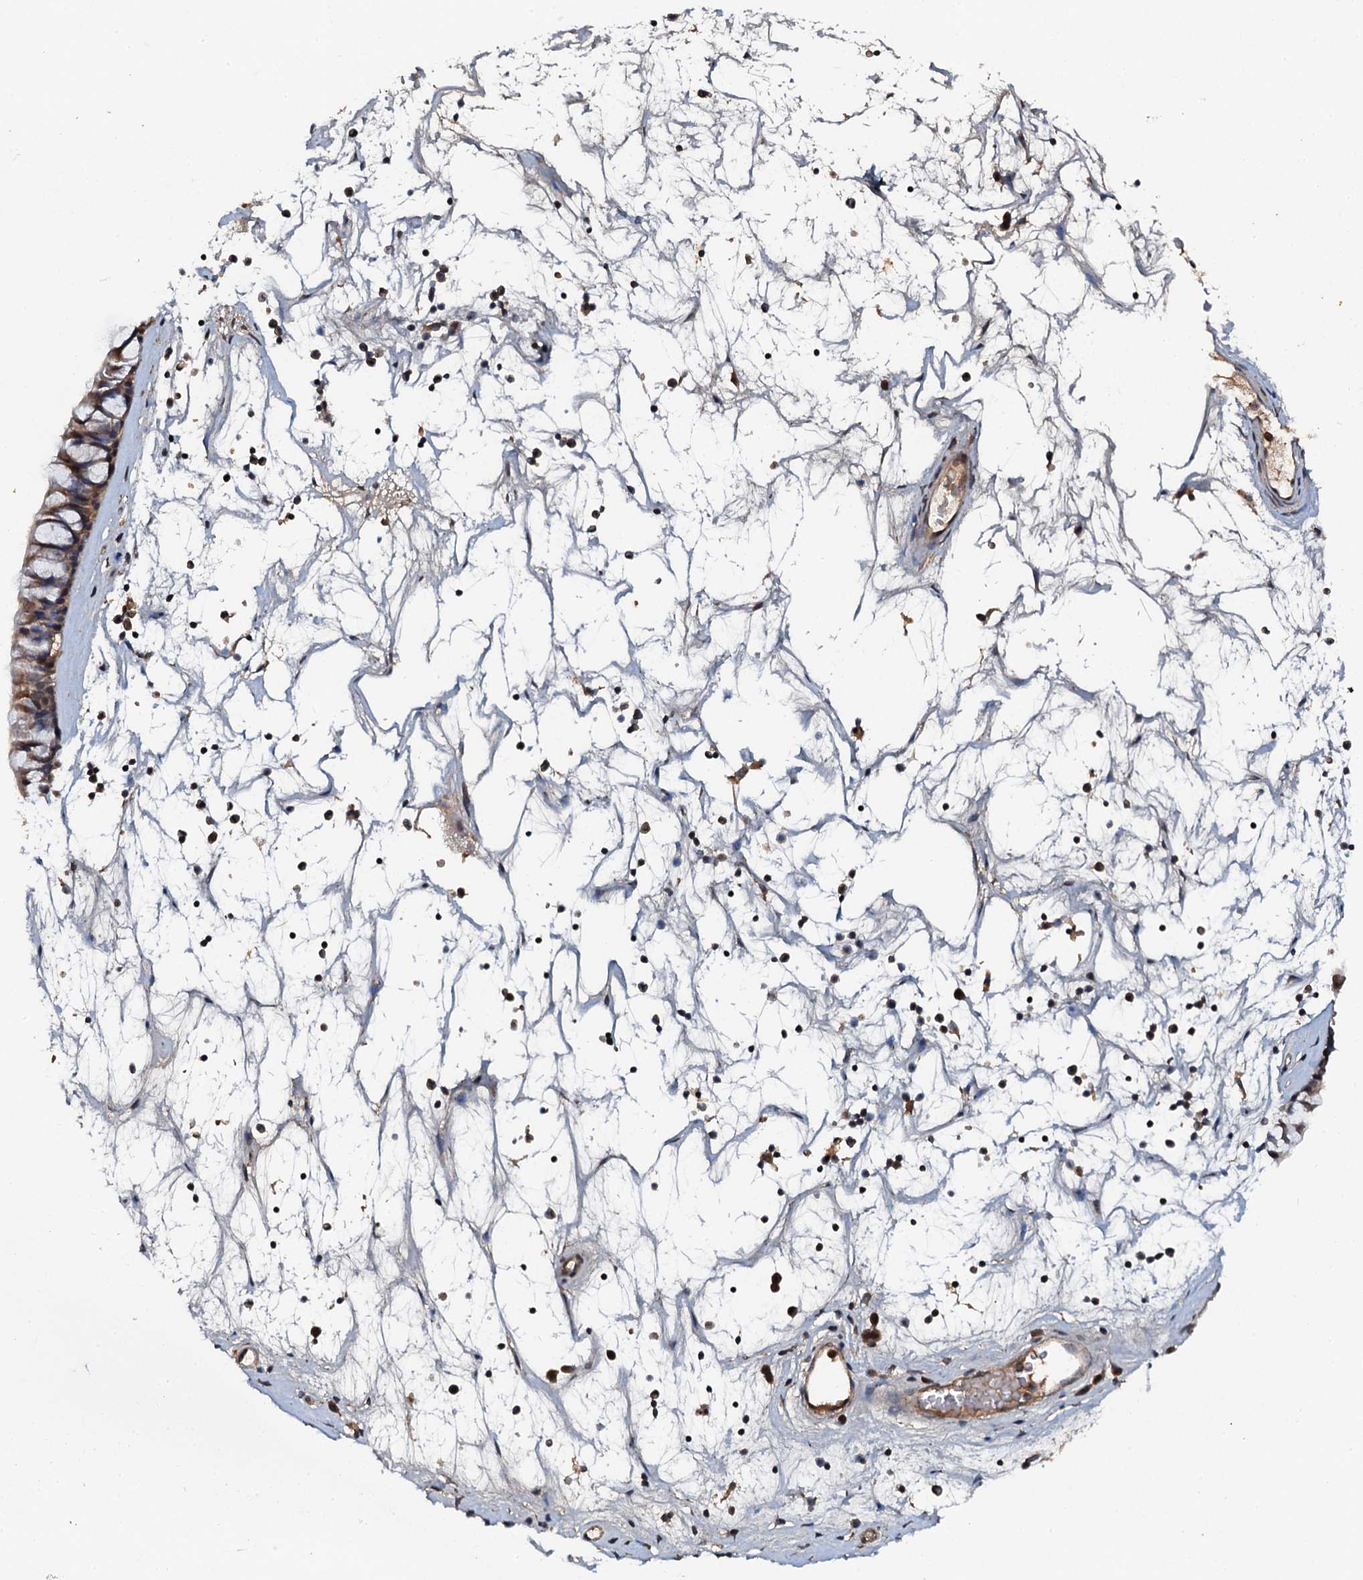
{"staining": {"intensity": "moderate", "quantity": ">75%", "location": "cytoplasmic/membranous"}, "tissue": "nasopharynx", "cell_type": "Respiratory epithelial cells", "image_type": "normal", "snomed": [{"axis": "morphology", "description": "Normal tissue, NOS"}, {"axis": "topography", "description": "Nasopharynx"}], "caption": "IHC of unremarkable human nasopharynx shows medium levels of moderate cytoplasmic/membranous staining in approximately >75% of respiratory epithelial cells.", "gene": "FLYWCH1", "patient": {"sex": "male", "age": 64}}